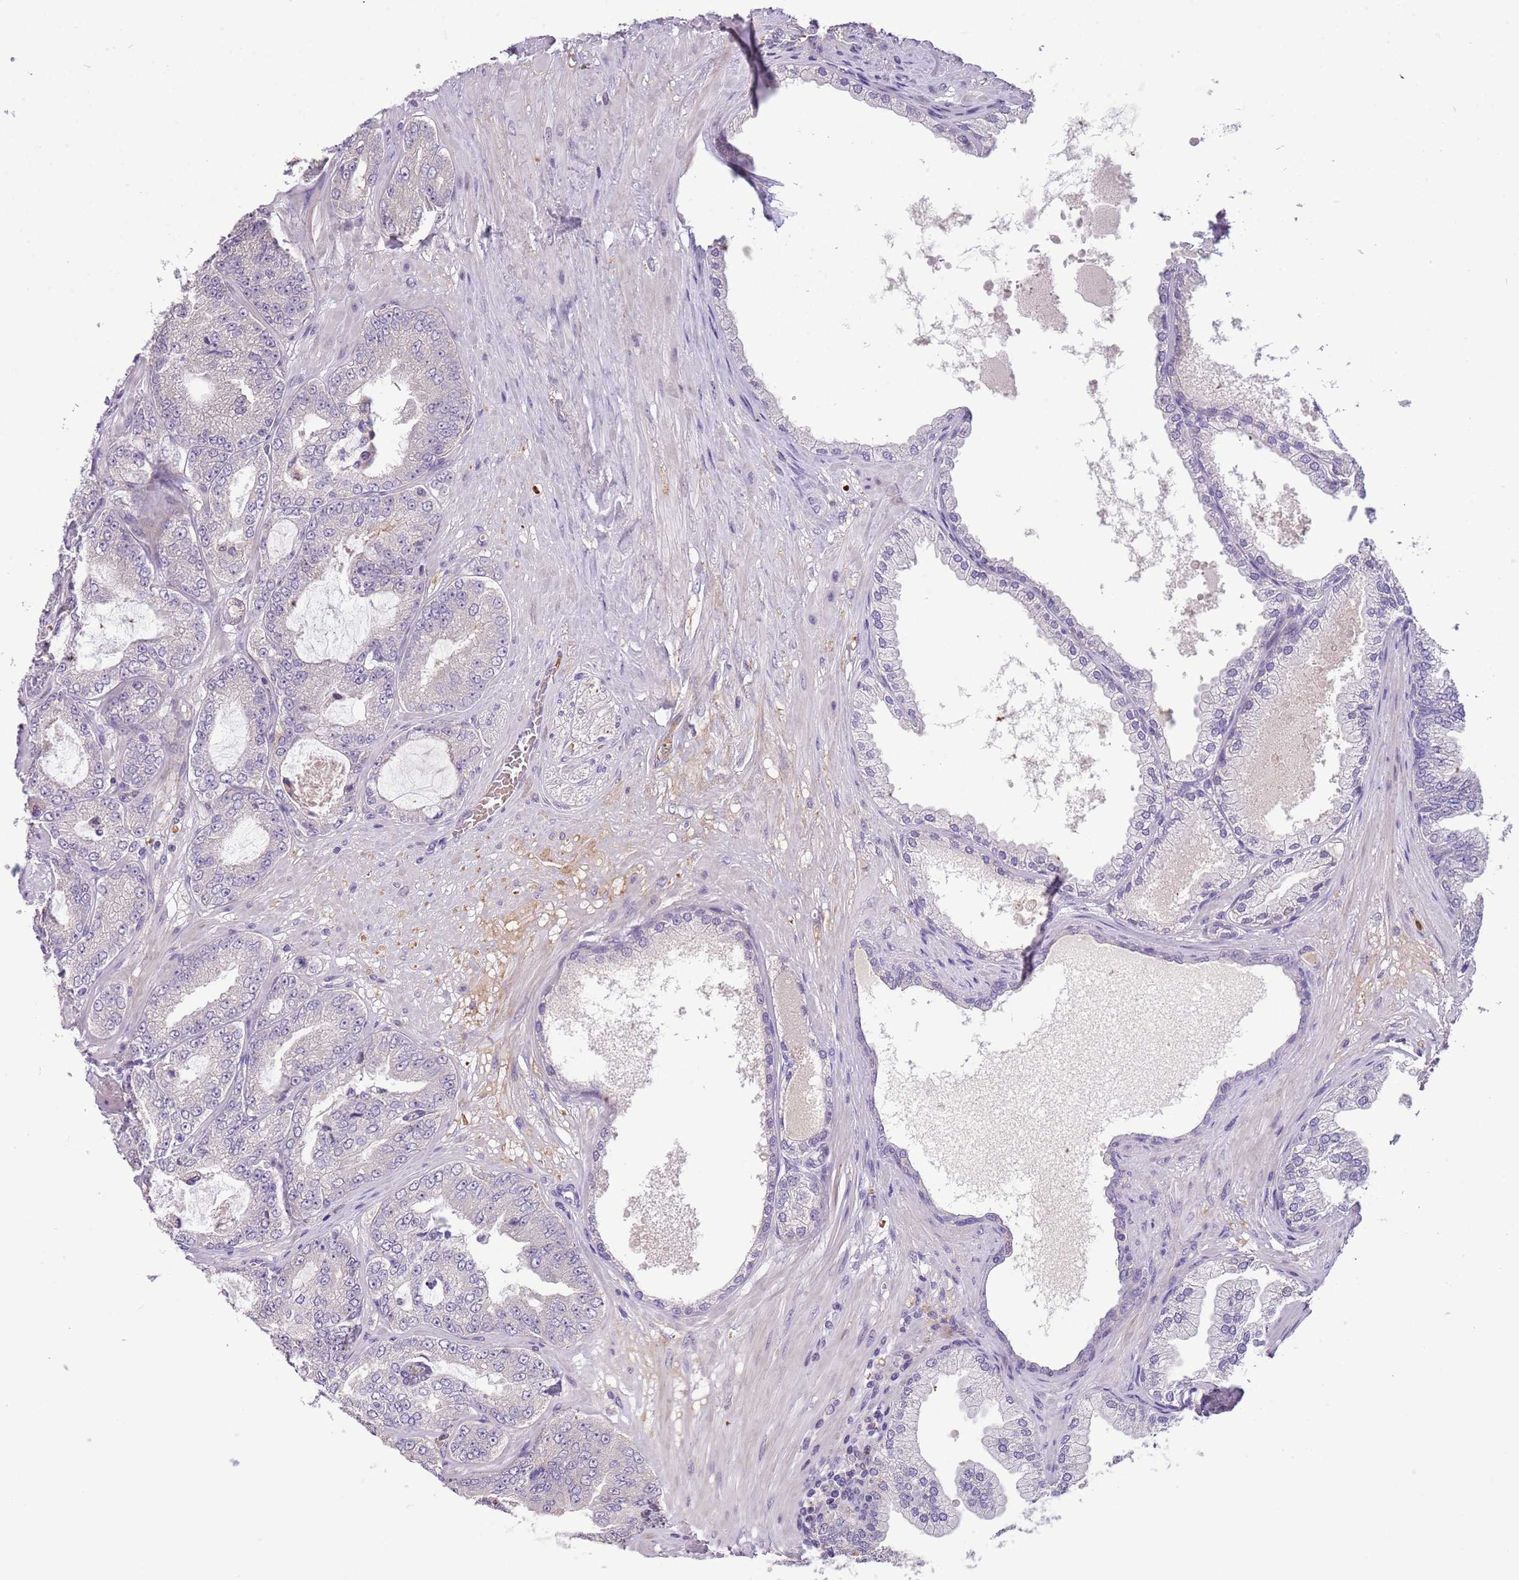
{"staining": {"intensity": "negative", "quantity": "none", "location": "none"}, "tissue": "prostate cancer", "cell_type": "Tumor cells", "image_type": "cancer", "snomed": [{"axis": "morphology", "description": "Adenocarcinoma, Low grade"}, {"axis": "topography", "description": "Prostate"}], "caption": "An image of prostate cancer (low-grade adenocarcinoma) stained for a protein demonstrates no brown staining in tumor cells.", "gene": "SCAMP5", "patient": {"sex": "male", "age": 63}}